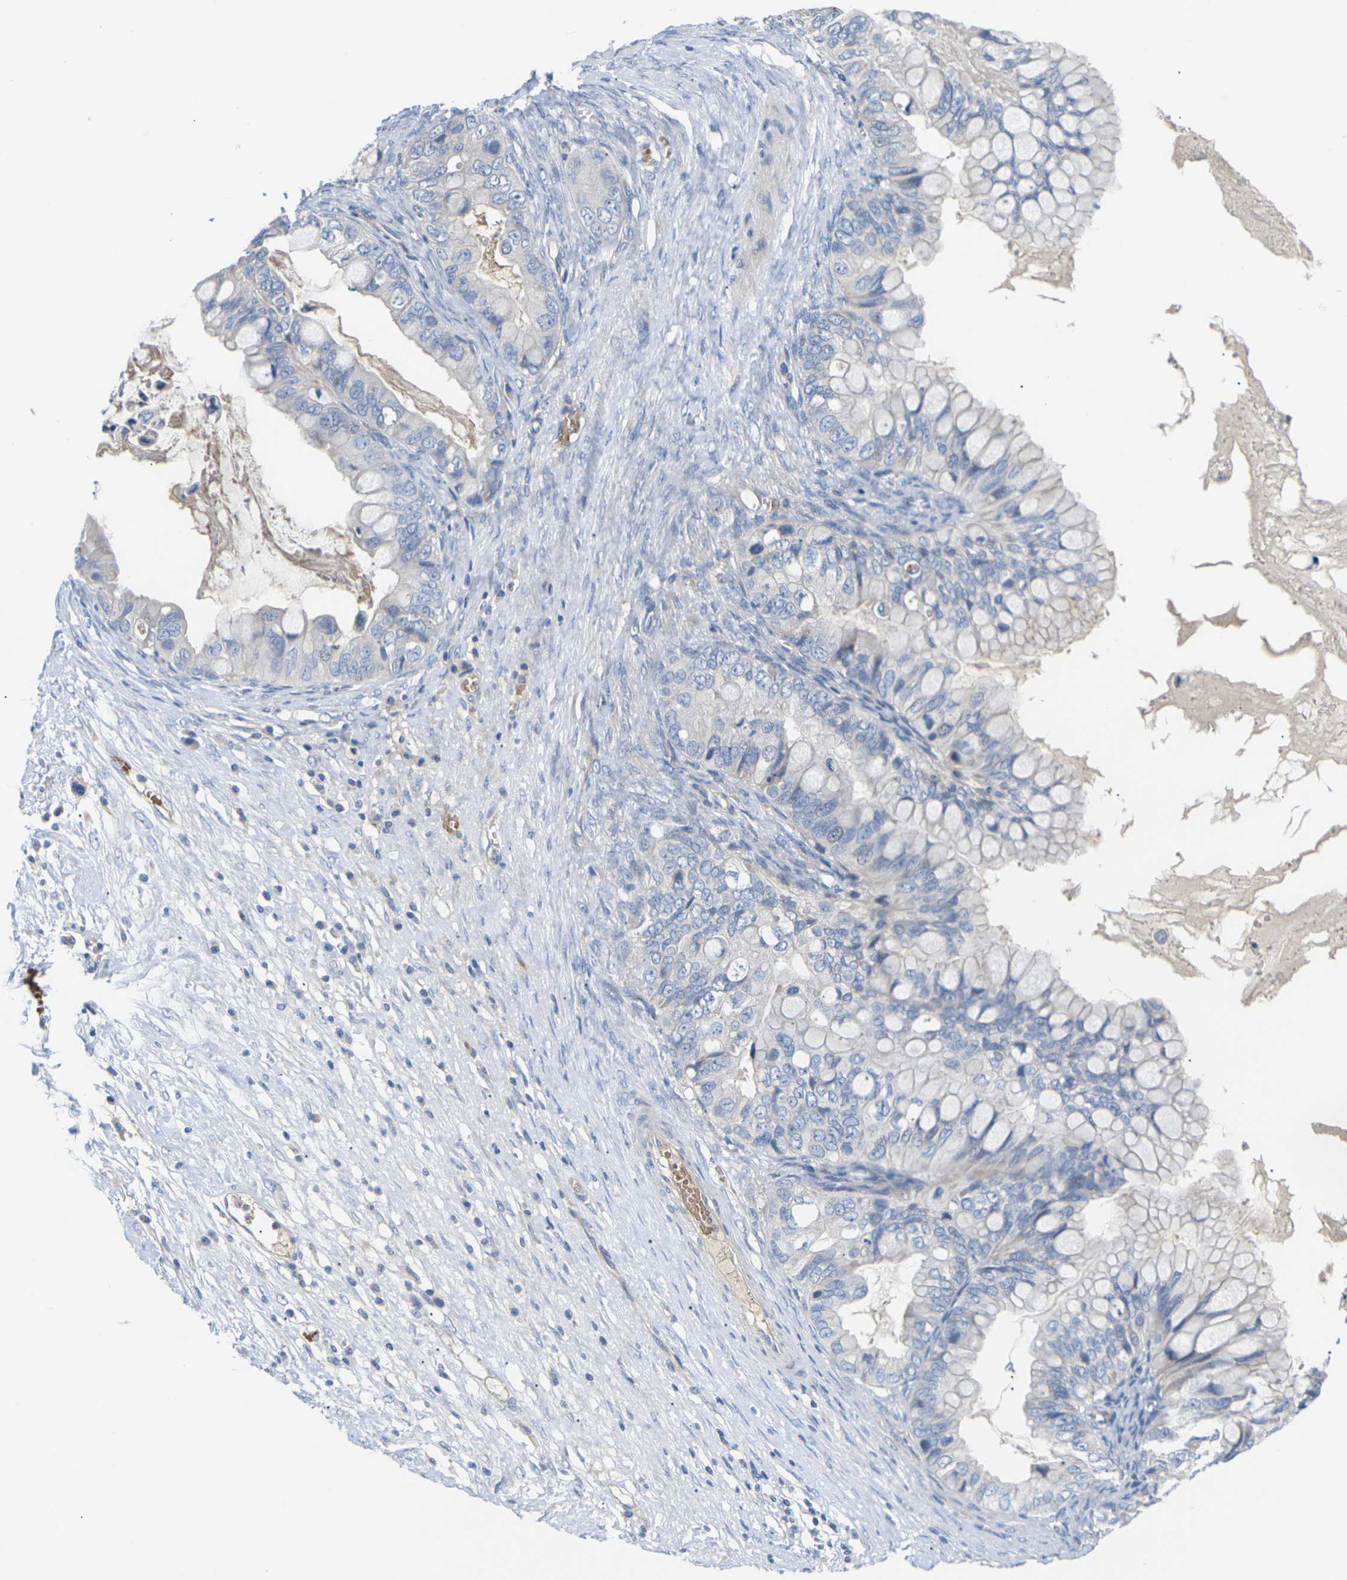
{"staining": {"intensity": "moderate", "quantity": "<25%", "location": "cytoplasmic/membranous"}, "tissue": "ovarian cancer", "cell_type": "Tumor cells", "image_type": "cancer", "snomed": [{"axis": "morphology", "description": "Cystadenocarcinoma, mucinous, NOS"}, {"axis": "topography", "description": "Ovary"}], "caption": "A micrograph of human ovarian cancer stained for a protein shows moderate cytoplasmic/membranous brown staining in tumor cells.", "gene": "TMCO4", "patient": {"sex": "female", "age": 80}}